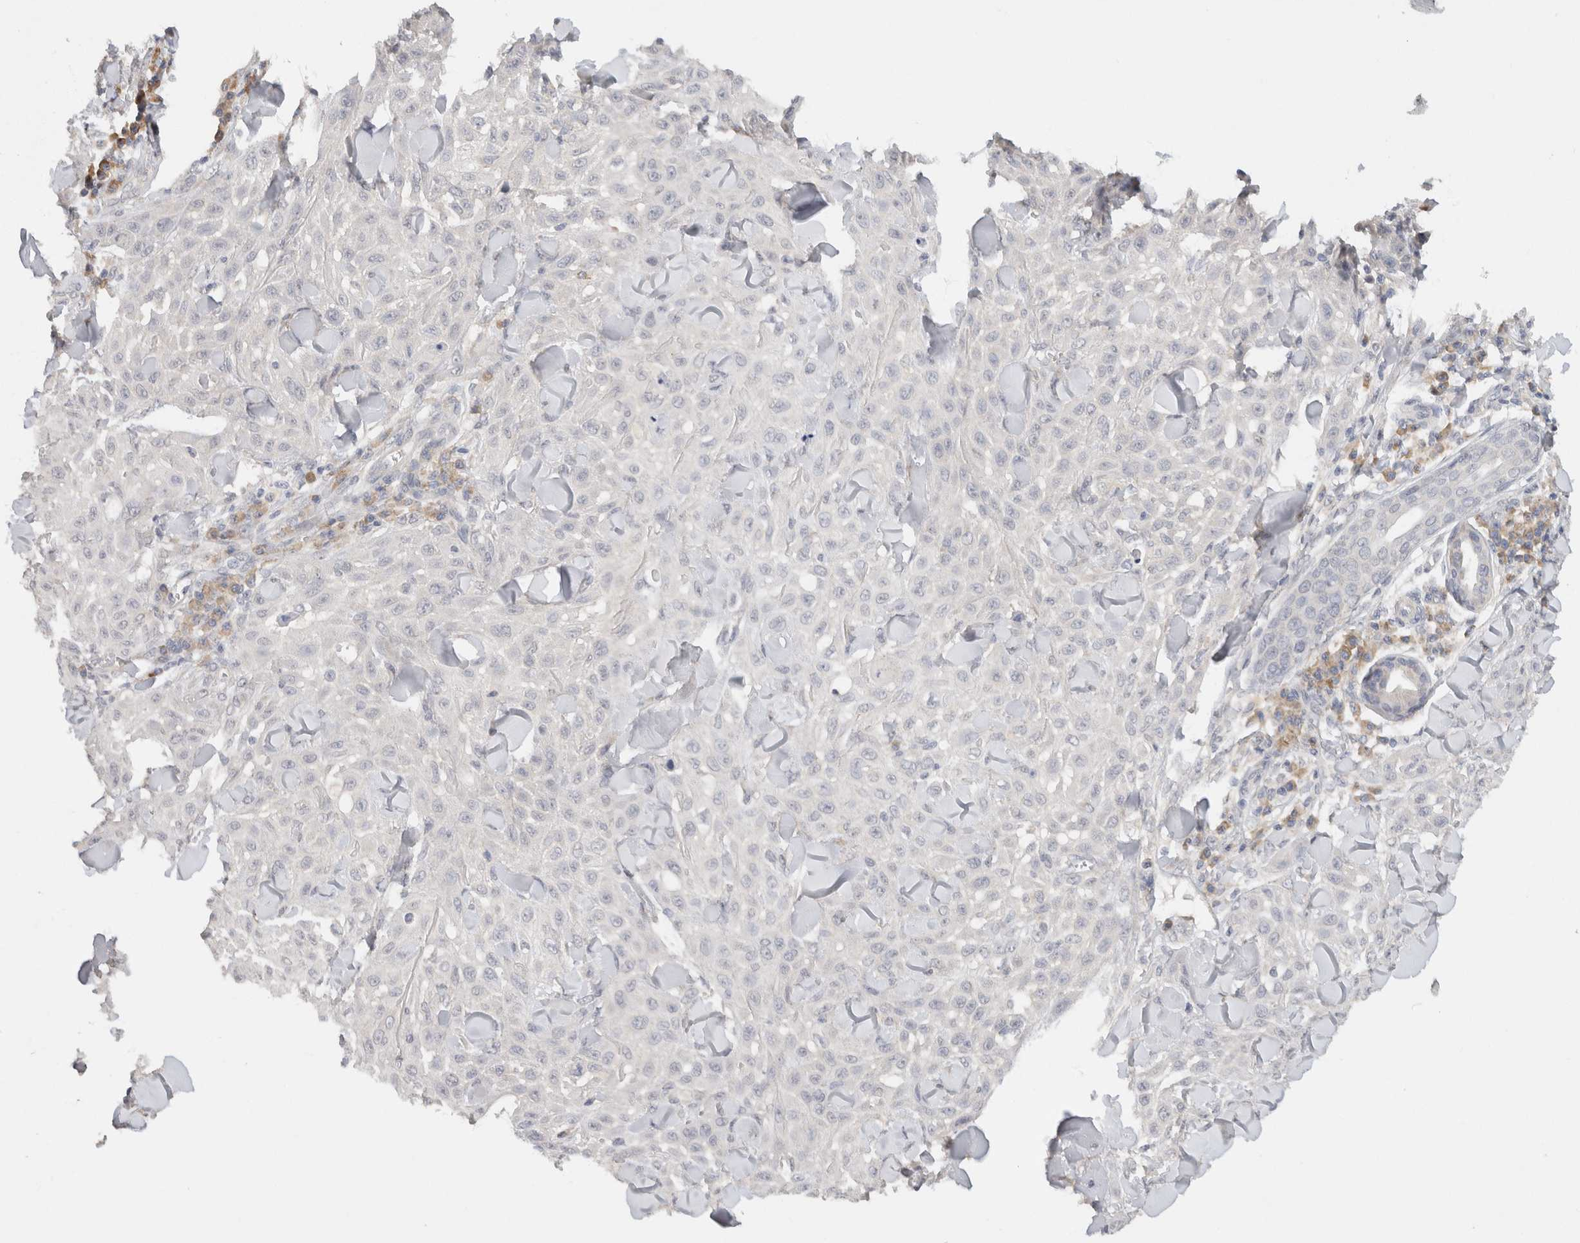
{"staining": {"intensity": "negative", "quantity": "none", "location": "none"}, "tissue": "skin cancer", "cell_type": "Tumor cells", "image_type": "cancer", "snomed": [{"axis": "morphology", "description": "Squamous cell carcinoma, NOS"}, {"axis": "topography", "description": "Skin"}], "caption": "The micrograph reveals no staining of tumor cells in skin squamous cell carcinoma. (DAB immunohistochemistry with hematoxylin counter stain).", "gene": "CHRM4", "patient": {"sex": "male", "age": 24}}